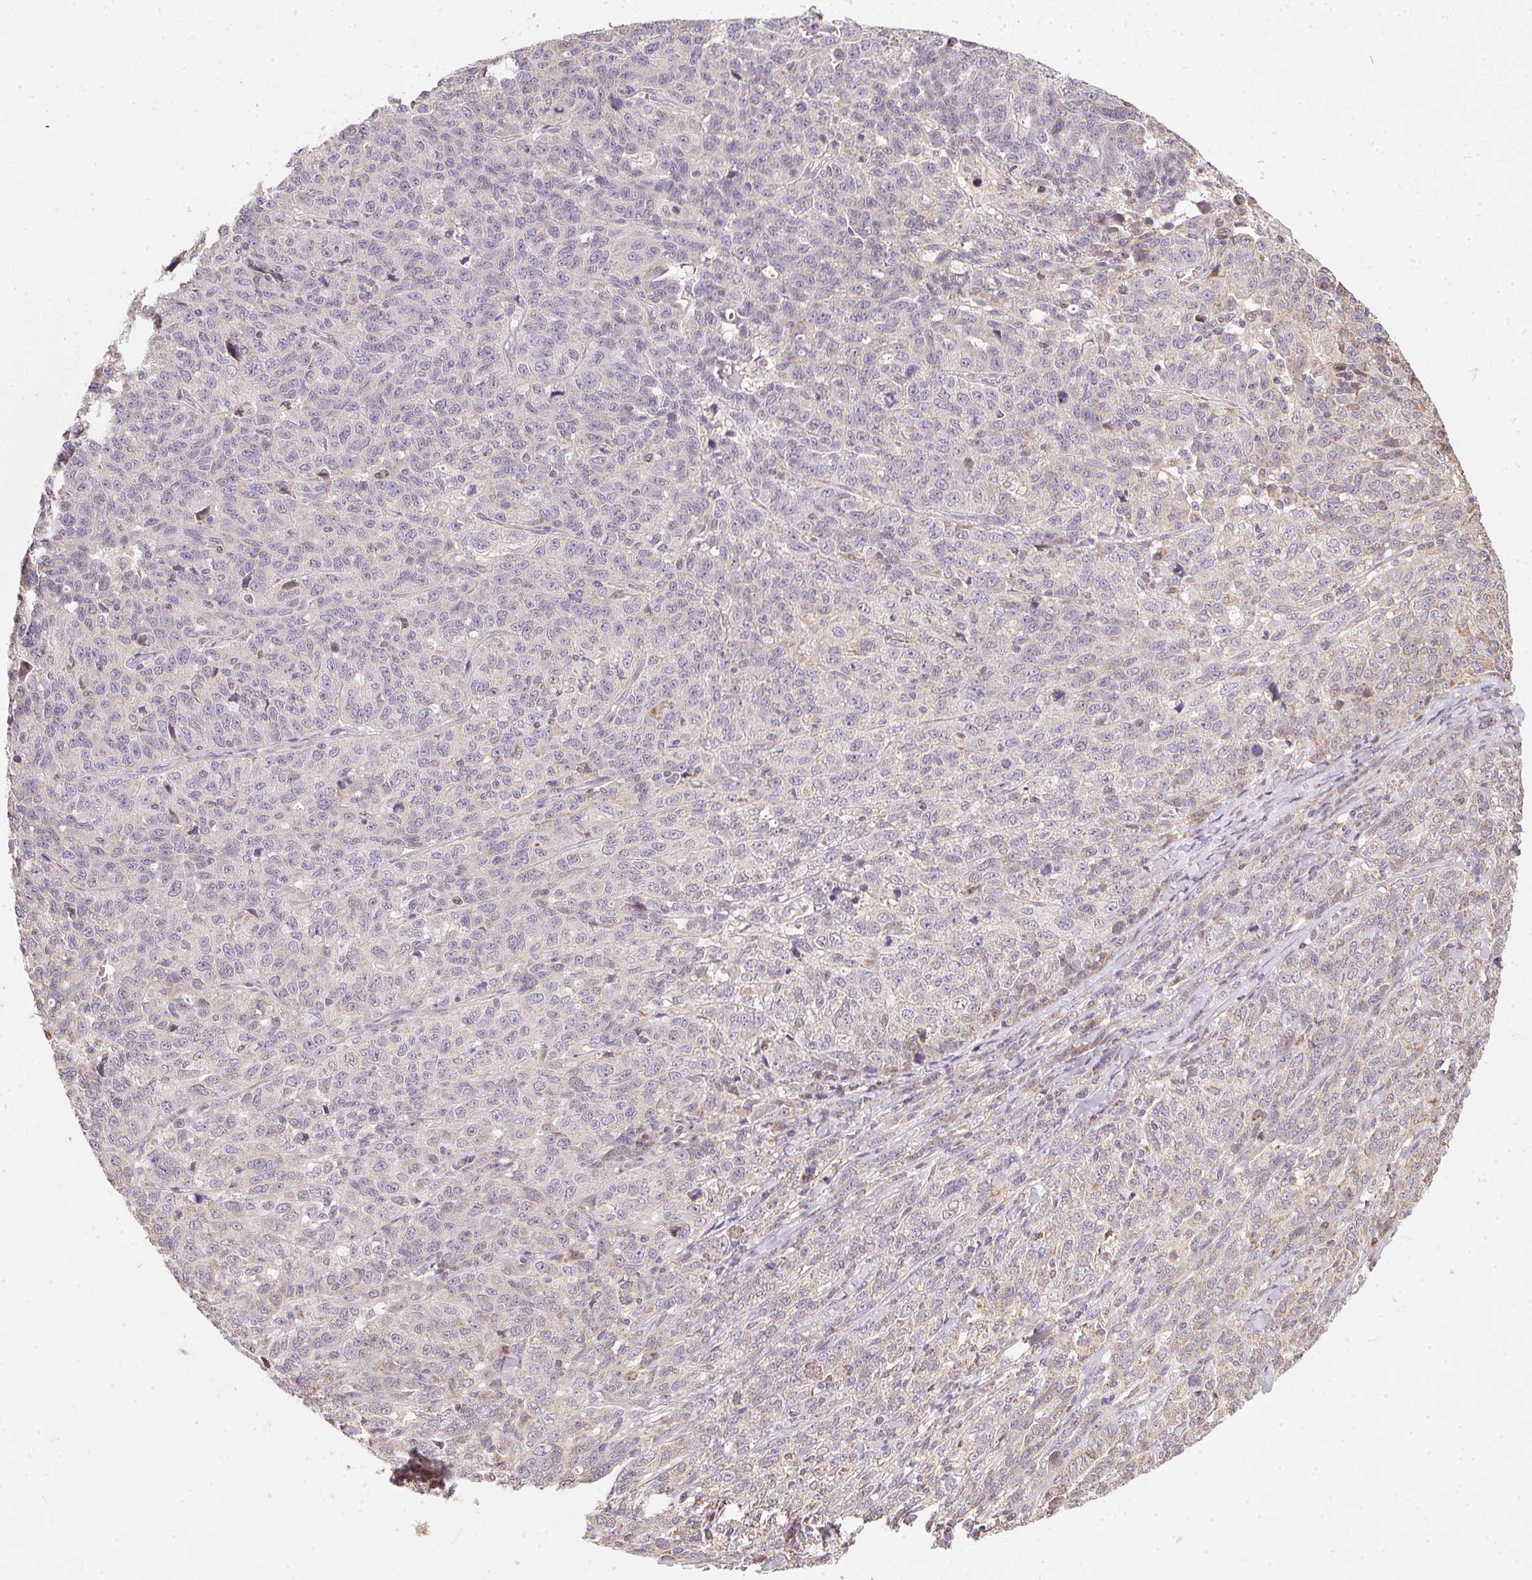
{"staining": {"intensity": "negative", "quantity": "none", "location": "none"}, "tissue": "ovarian cancer", "cell_type": "Tumor cells", "image_type": "cancer", "snomed": [{"axis": "morphology", "description": "Cystadenocarcinoma, serous, NOS"}, {"axis": "topography", "description": "Ovary"}], "caption": "Human serous cystadenocarcinoma (ovarian) stained for a protein using immunohistochemistry exhibits no staining in tumor cells.", "gene": "VWA5B2", "patient": {"sex": "female", "age": 71}}